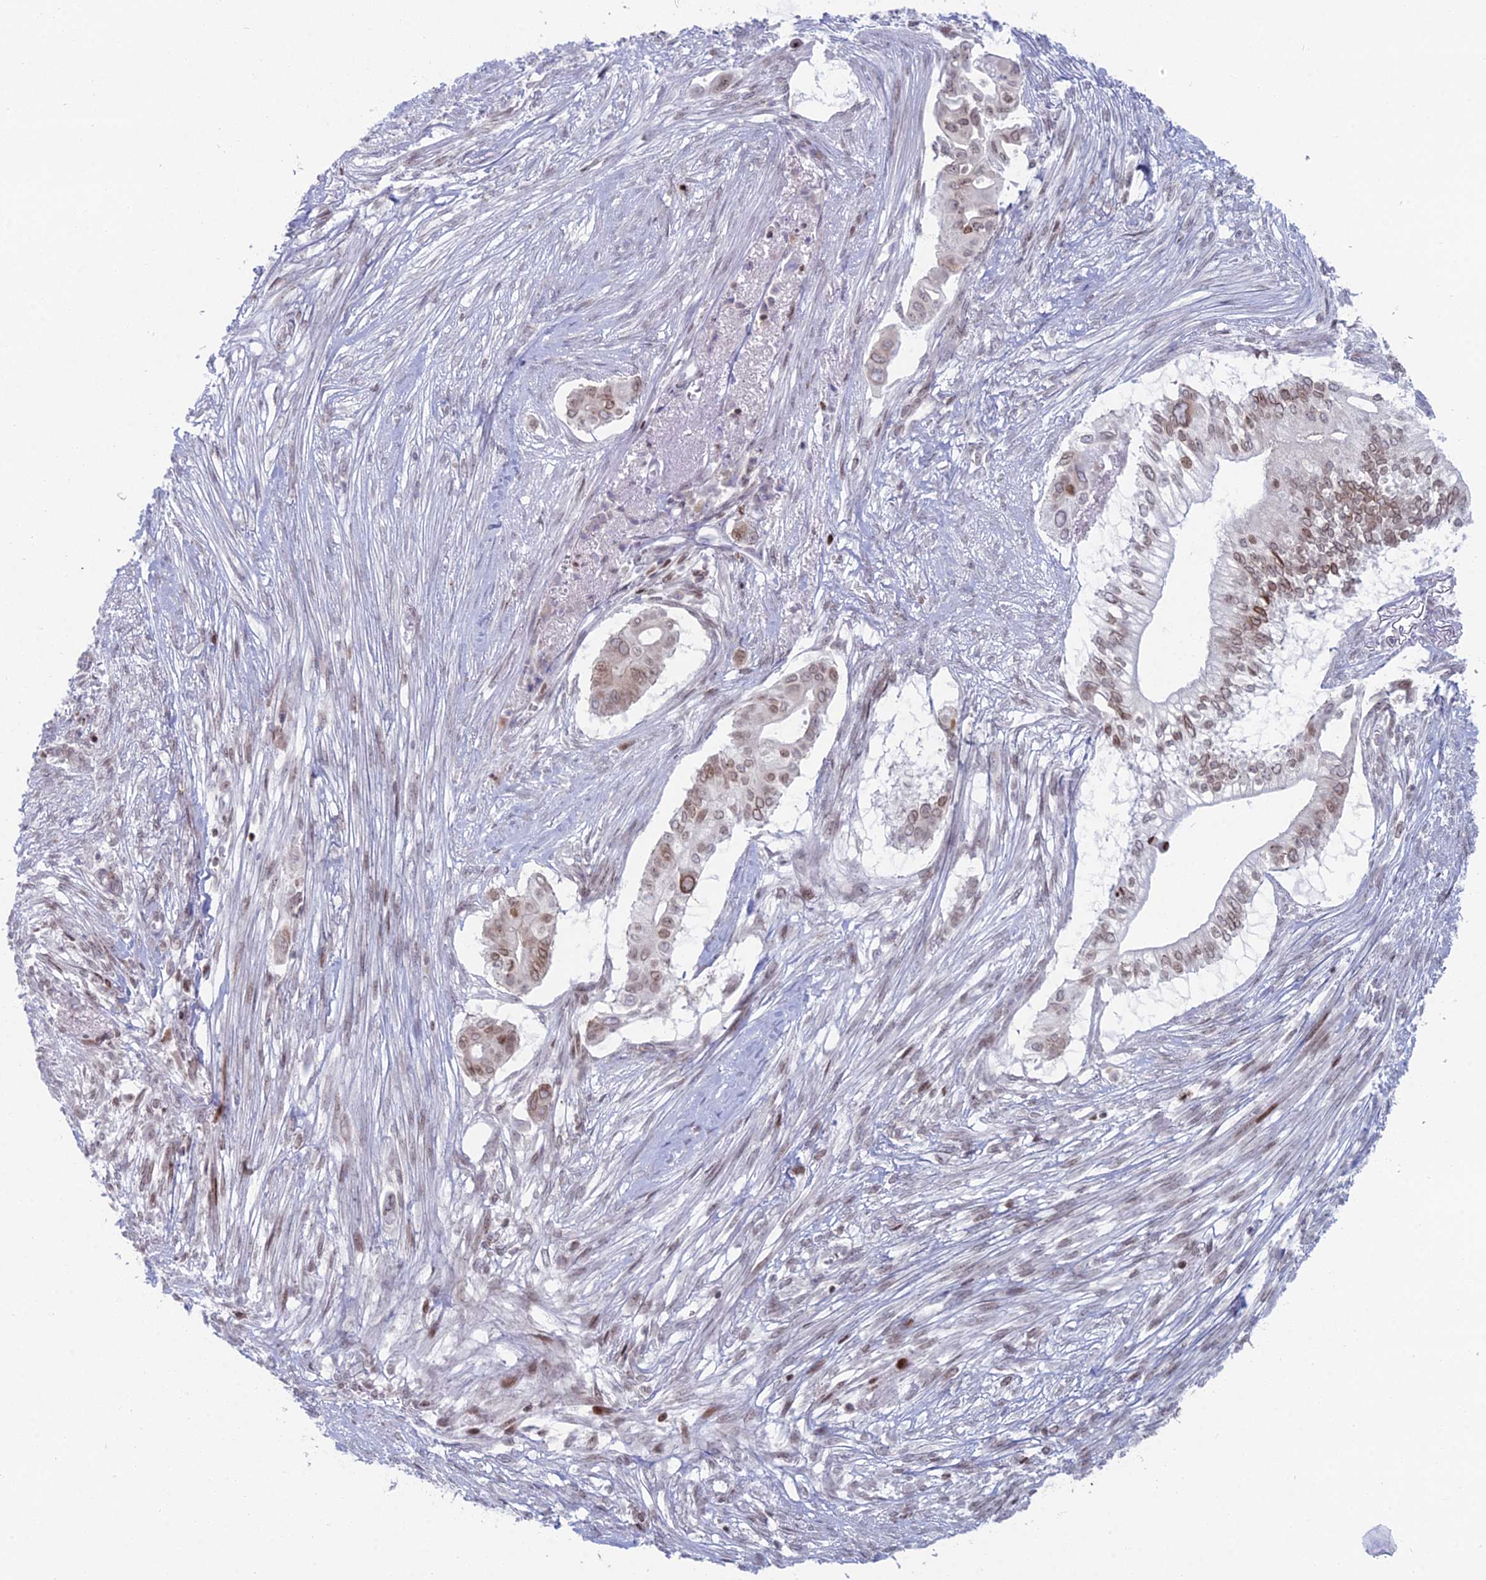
{"staining": {"intensity": "moderate", "quantity": "25%-75%", "location": "nuclear"}, "tissue": "pancreatic cancer", "cell_type": "Tumor cells", "image_type": "cancer", "snomed": [{"axis": "morphology", "description": "Adenocarcinoma, NOS"}, {"axis": "topography", "description": "Pancreas"}], "caption": "An image of adenocarcinoma (pancreatic) stained for a protein reveals moderate nuclear brown staining in tumor cells.", "gene": "CERS6", "patient": {"sex": "male", "age": 68}}